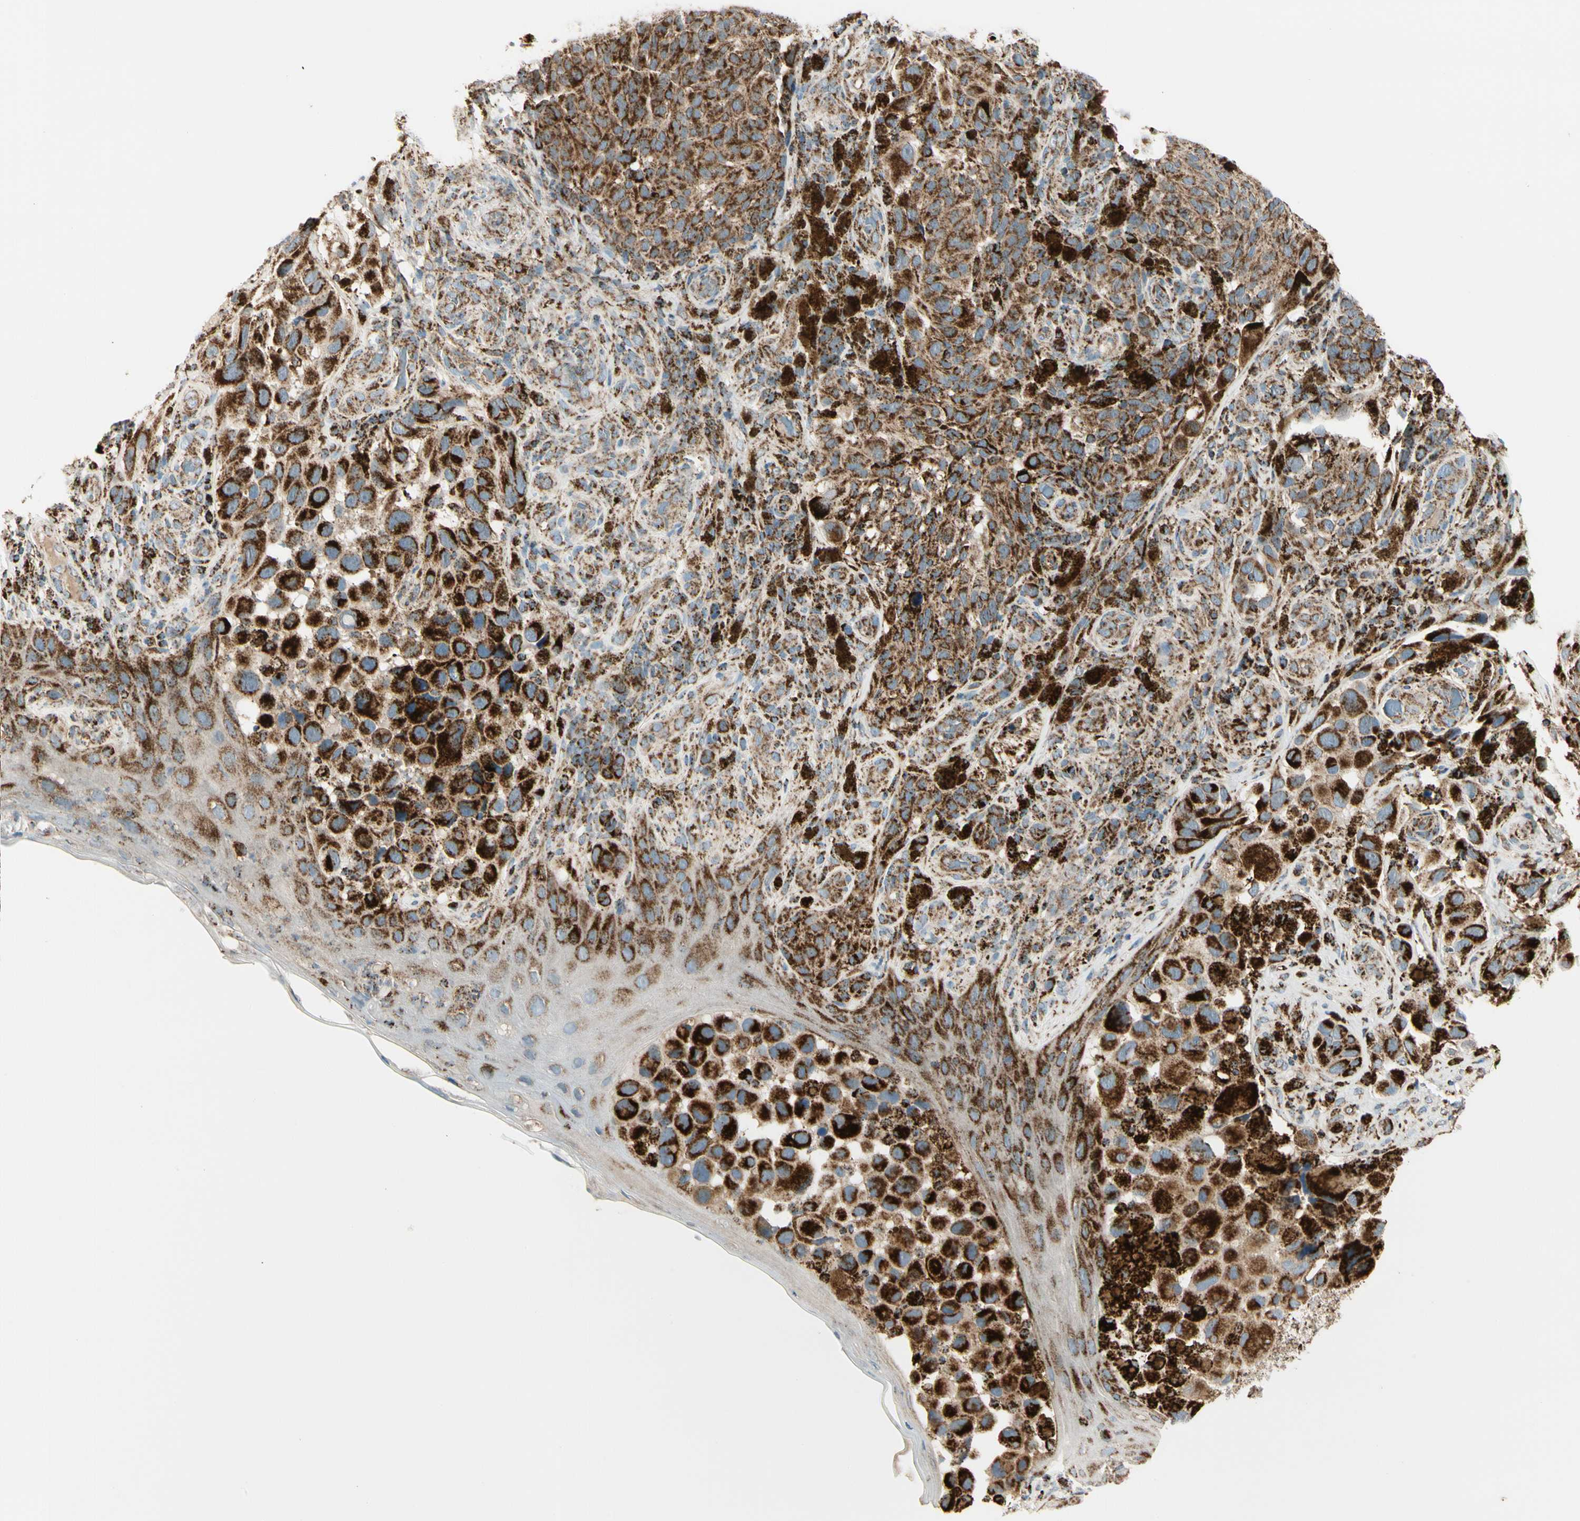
{"staining": {"intensity": "strong", "quantity": ">75%", "location": "cytoplasmic/membranous"}, "tissue": "melanoma", "cell_type": "Tumor cells", "image_type": "cancer", "snomed": [{"axis": "morphology", "description": "Malignant melanoma, NOS"}, {"axis": "topography", "description": "Skin"}], "caption": "Immunohistochemistry histopathology image of human melanoma stained for a protein (brown), which shows high levels of strong cytoplasmic/membranous positivity in about >75% of tumor cells.", "gene": "ME2", "patient": {"sex": "female", "age": 73}}